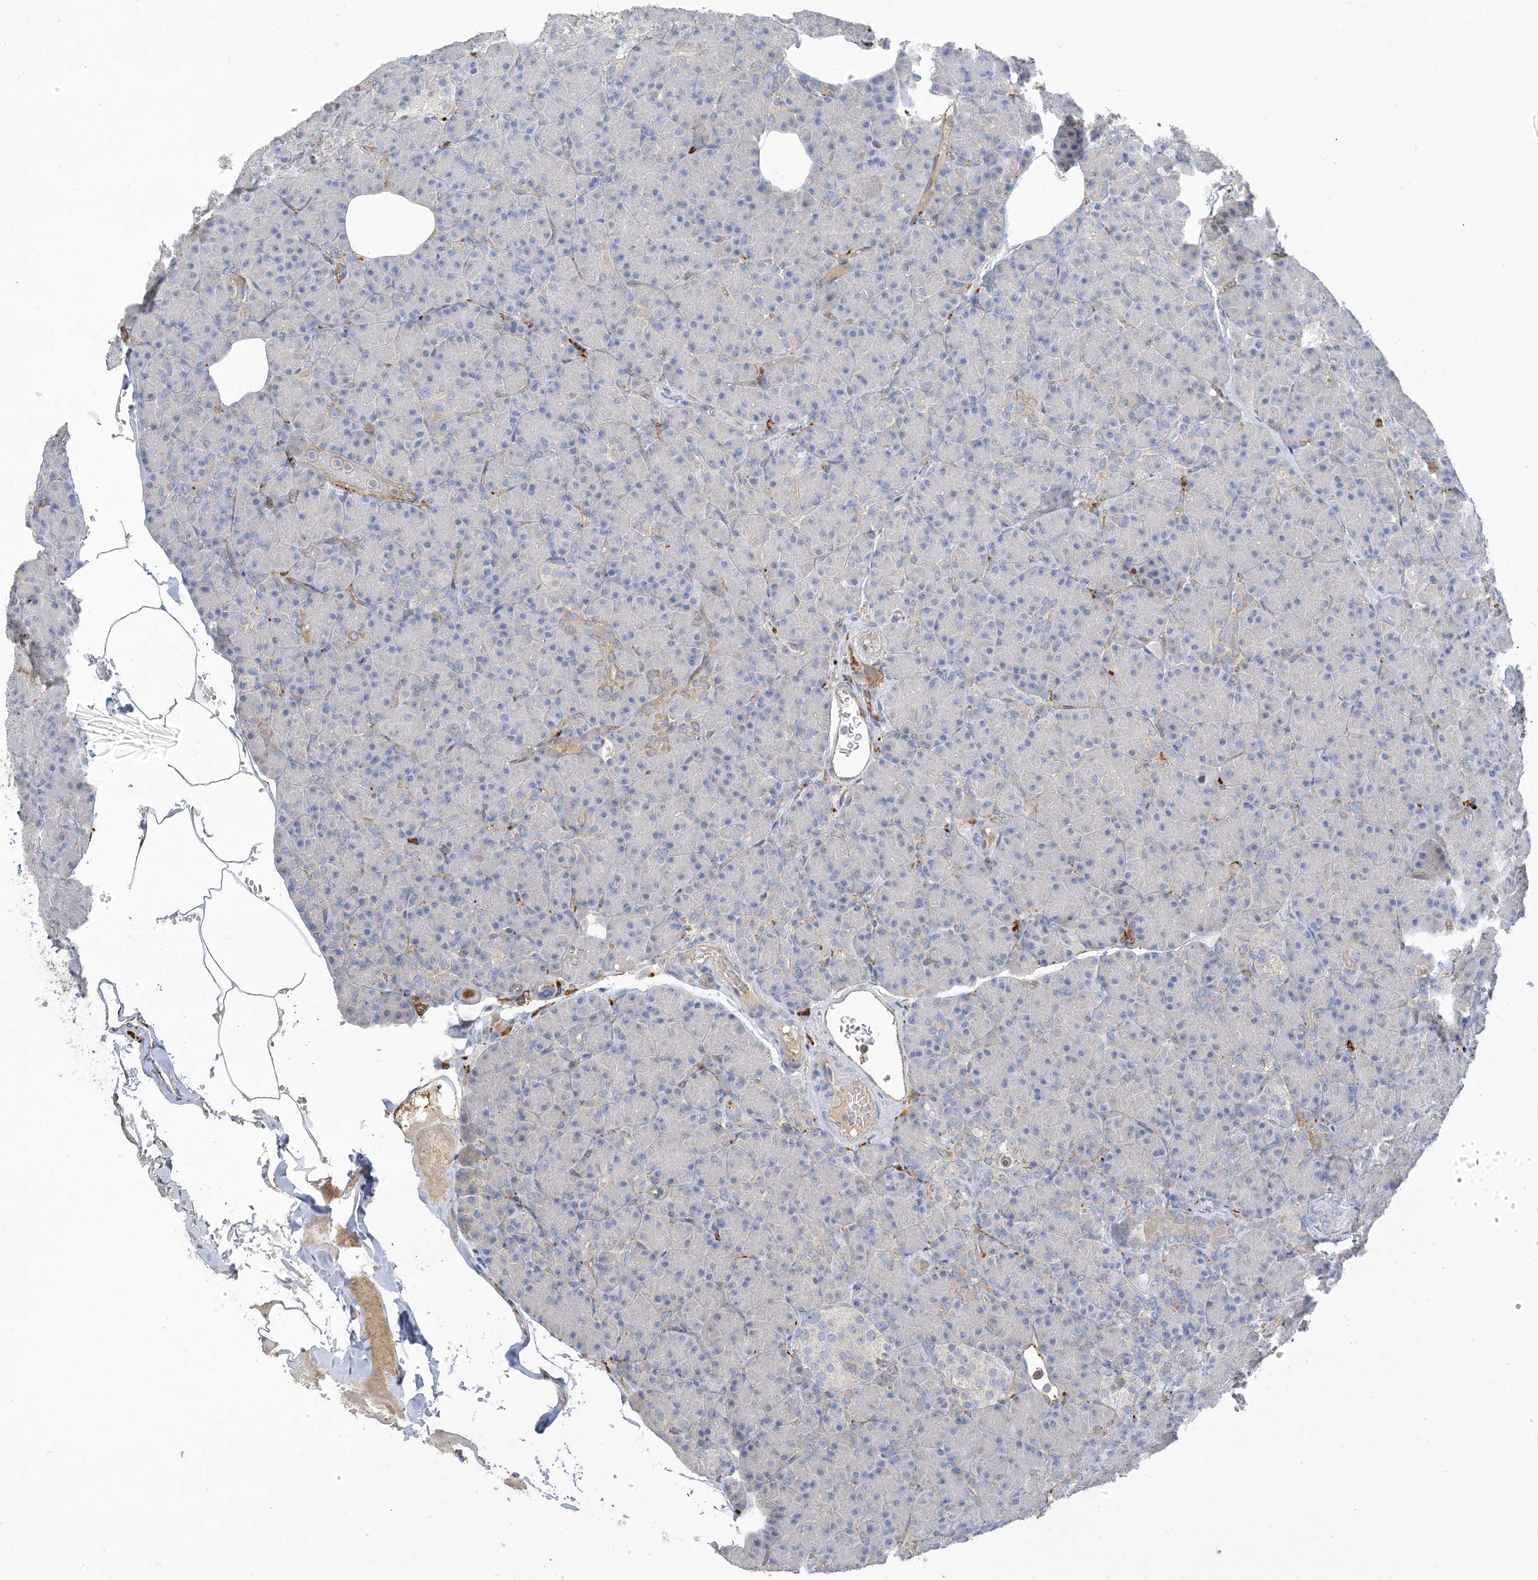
{"staining": {"intensity": "weak", "quantity": "<25%", "location": "cytoplasmic/membranous"}, "tissue": "pancreas", "cell_type": "Exocrine glandular cells", "image_type": "normal", "snomed": [{"axis": "morphology", "description": "Normal tissue, NOS"}, {"axis": "topography", "description": "Pancreas"}], "caption": "This is an immunohistochemistry (IHC) photomicrograph of unremarkable pancreas. There is no positivity in exocrine glandular cells.", "gene": "PEAR1", "patient": {"sex": "female", "age": 43}}